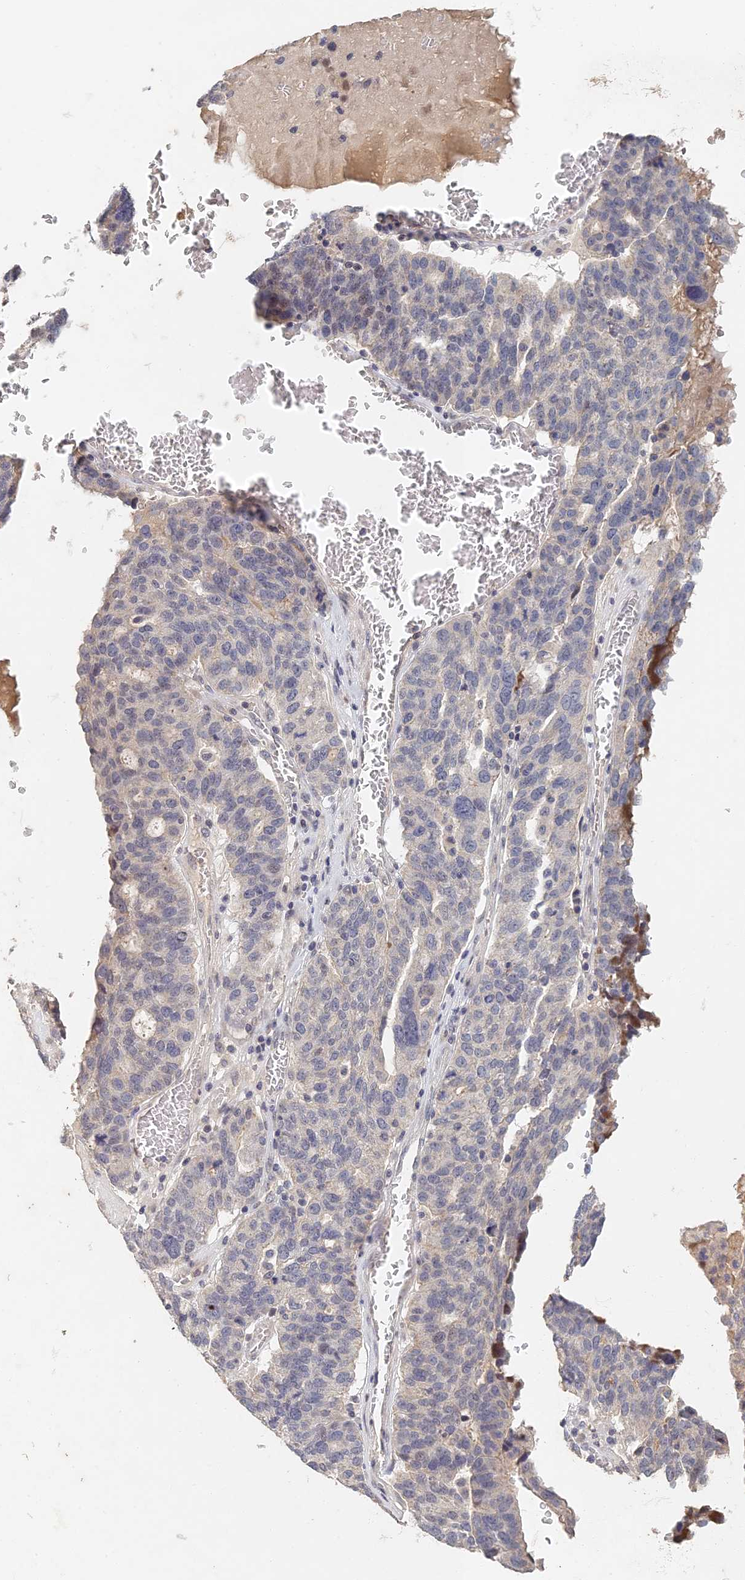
{"staining": {"intensity": "negative", "quantity": "none", "location": "none"}, "tissue": "ovarian cancer", "cell_type": "Tumor cells", "image_type": "cancer", "snomed": [{"axis": "morphology", "description": "Cystadenocarcinoma, serous, NOS"}, {"axis": "topography", "description": "Ovary"}], "caption": "Immunohistochemical staining of human serous cystadenocarcinoma (ovarian) demonstrates no significant staining in tumor cells.", "gene": "GNA15", "patient": {"sex": "female", "age": 59}}